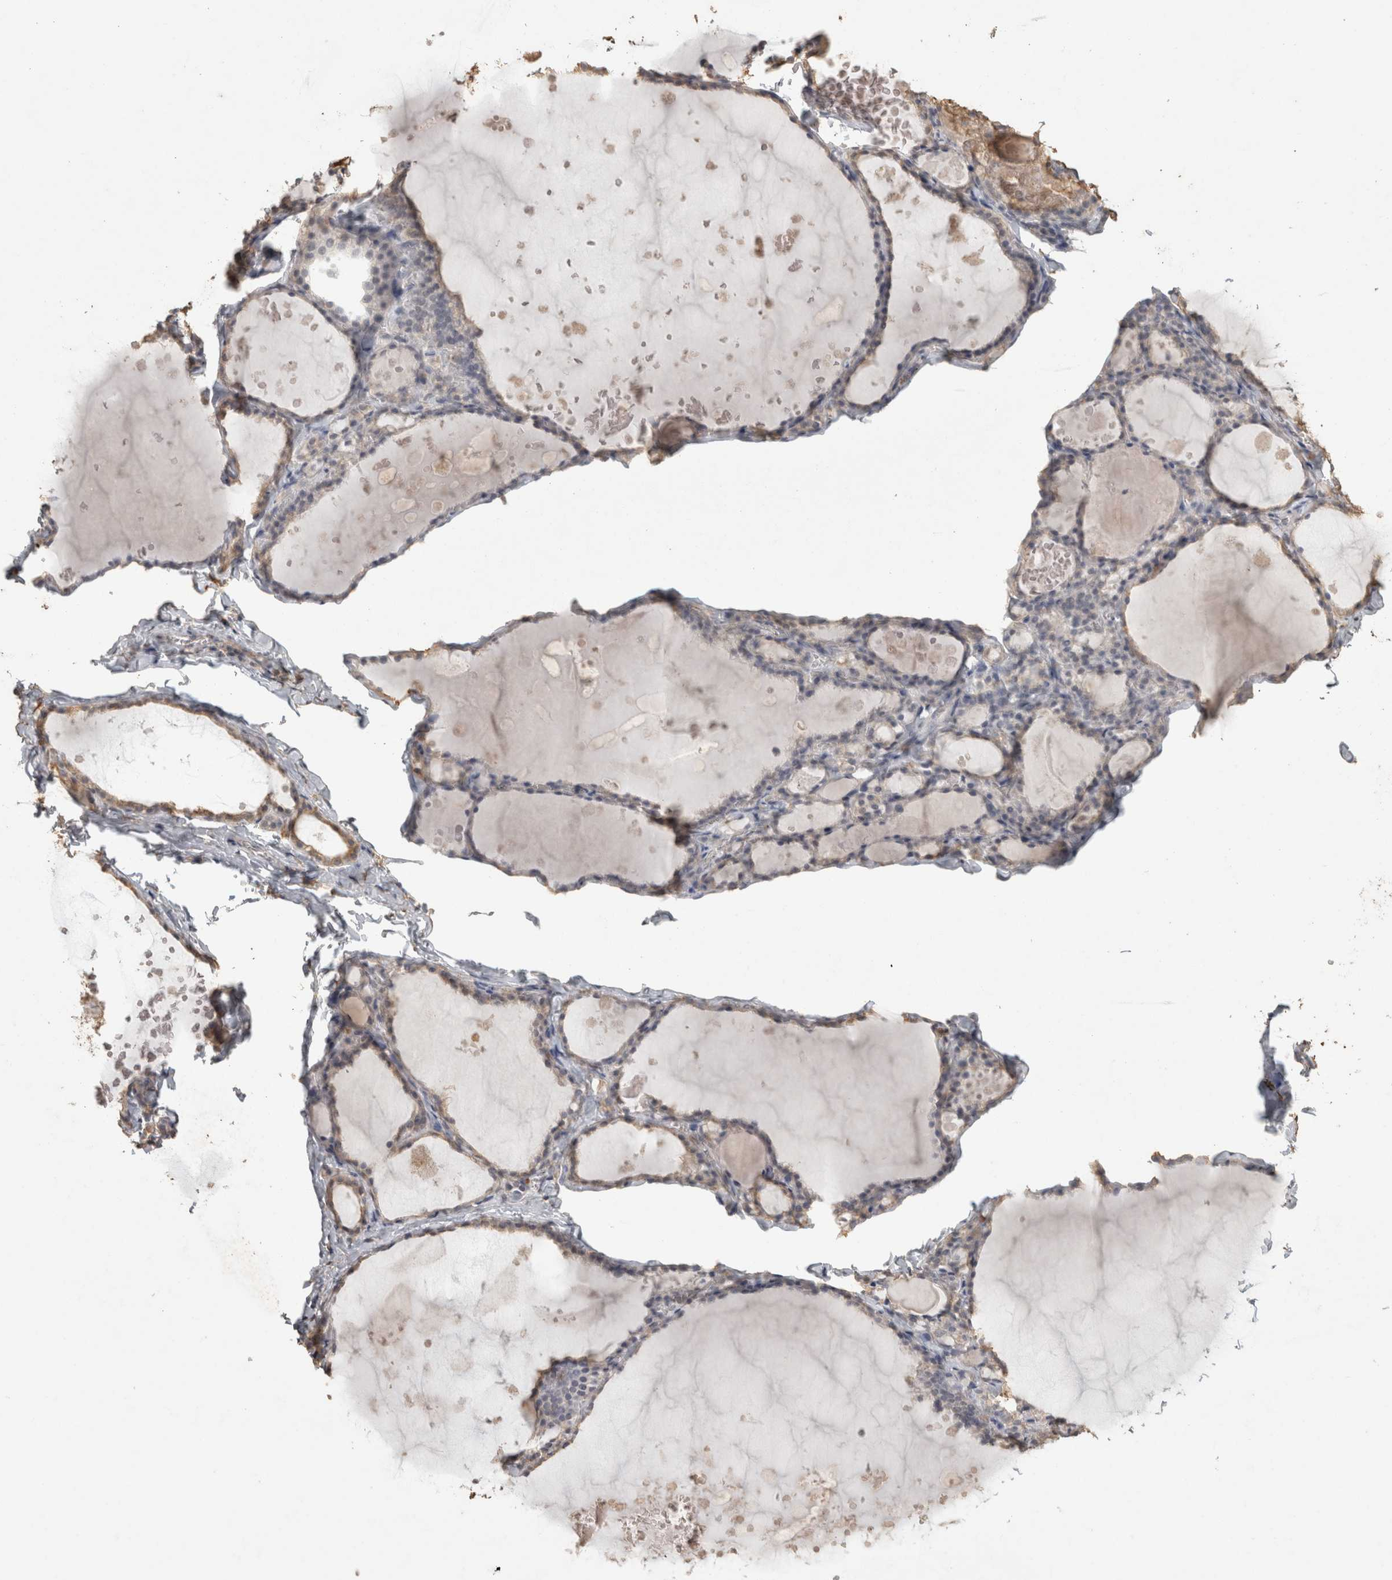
{"staining": {"intensity": "weak", "quantity": "<25%", "location": "cytoplasmic/membranous"}, "tissue": "thyroid gland", "cell_type": "Glandular cells", "image_type": "normal", "snomed": [{"axis": "morphology", "description": "Normal tissue, NOS"}, {"axis": "topography", "description": "Thyroid gland"}], "caption": "Immunohistochemistry (IHC) of unremarkable thyroid gland displays no staining in glandular cells. The staining was performed using DAB (3,3'-diaminobenzidine) to visualize the protein expression in brown, while the nuclei were stained in blue with hematoxylin (Magnification: 20x).", "gene": "REPS2", "patient": {"sex": "male", "age": 56}}